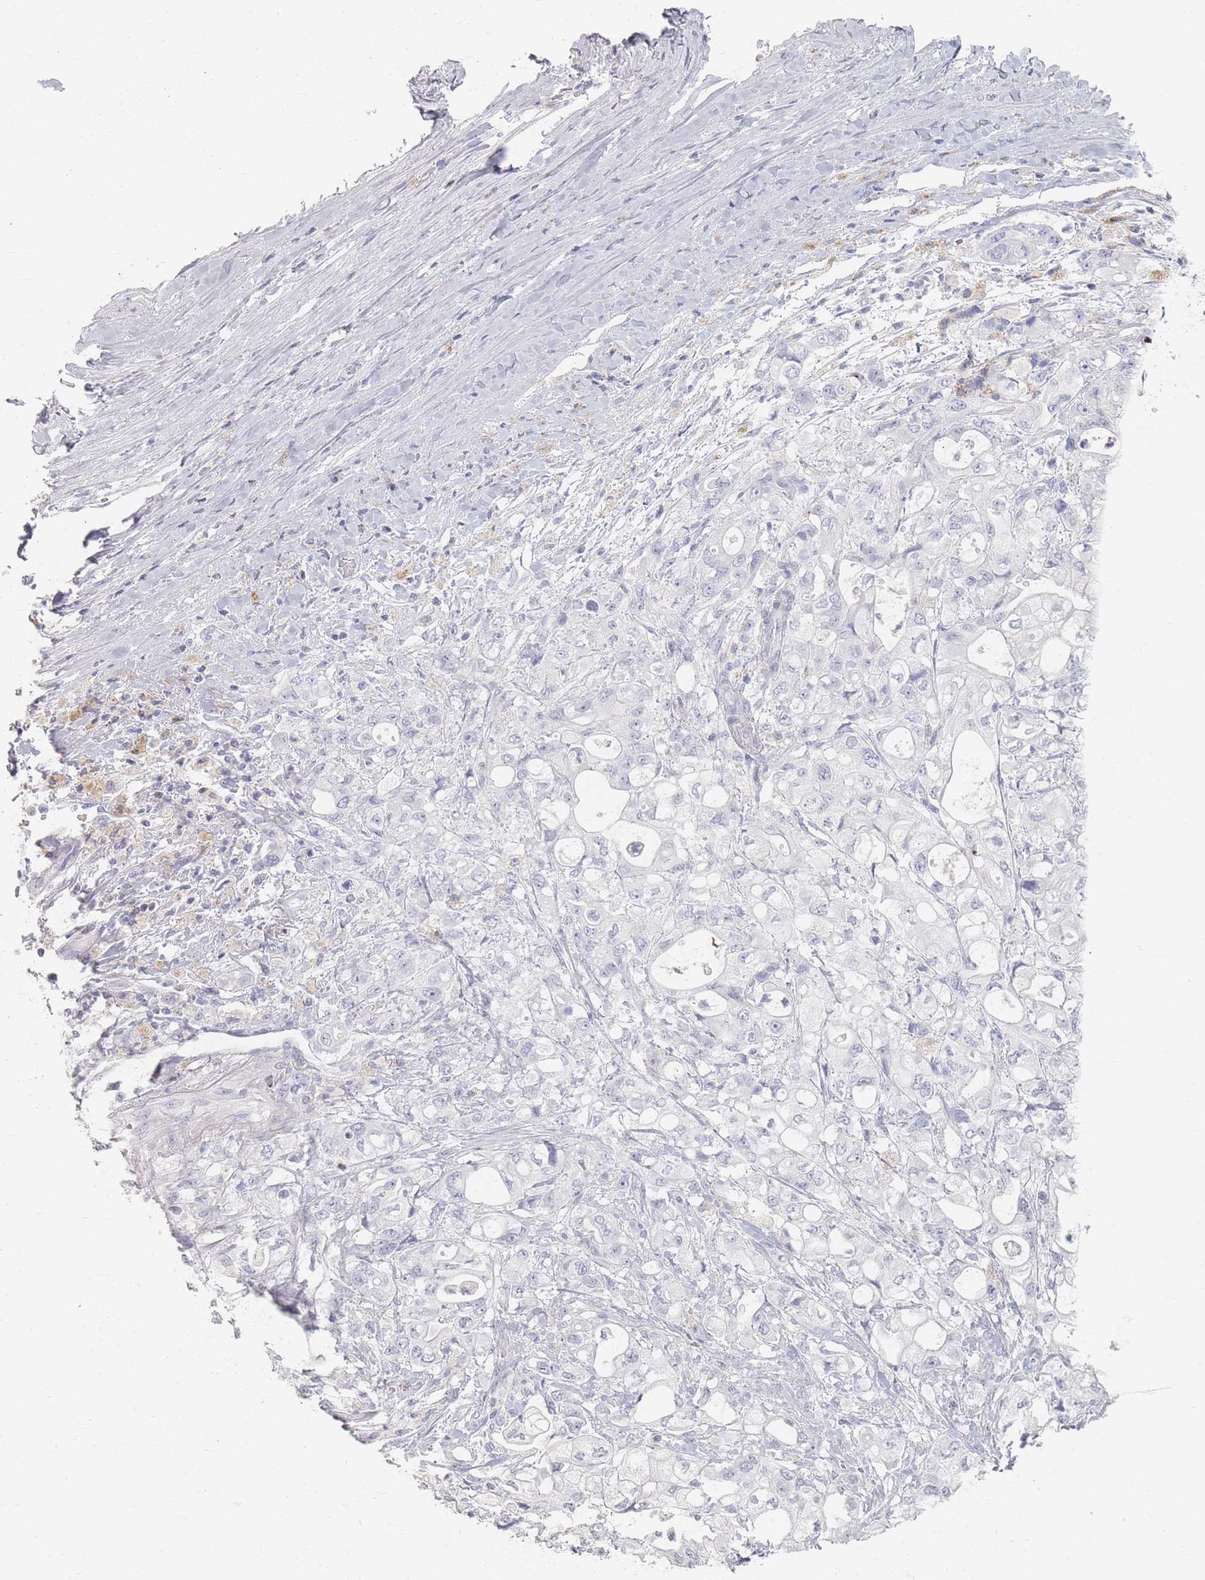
{"staining": {"intensity": "negative", "quantity": "none", "location": "none"}, "tissue": "pancreatic cancer", "cell_type": "Tumor cells", "image_type": "cancer", "snomed": [{"axis": "morphology", "description": "Adenocarcinoma, NOS"}, {"axis": "topography", "description": "Pancreas"}], "caption": "High magnification brightfield microscopy of pancreatic cancer stained with DAB (brown) and counterstained with hematoxylin (blue): tumor cells show no significant expression. (Stains: DAB IHC with hematoxylin counter stain, Microscopy: brightfield microscopy at high magnification).", "gene": "SLC2A11", "patient": {"sex": "male", "age": 79}}